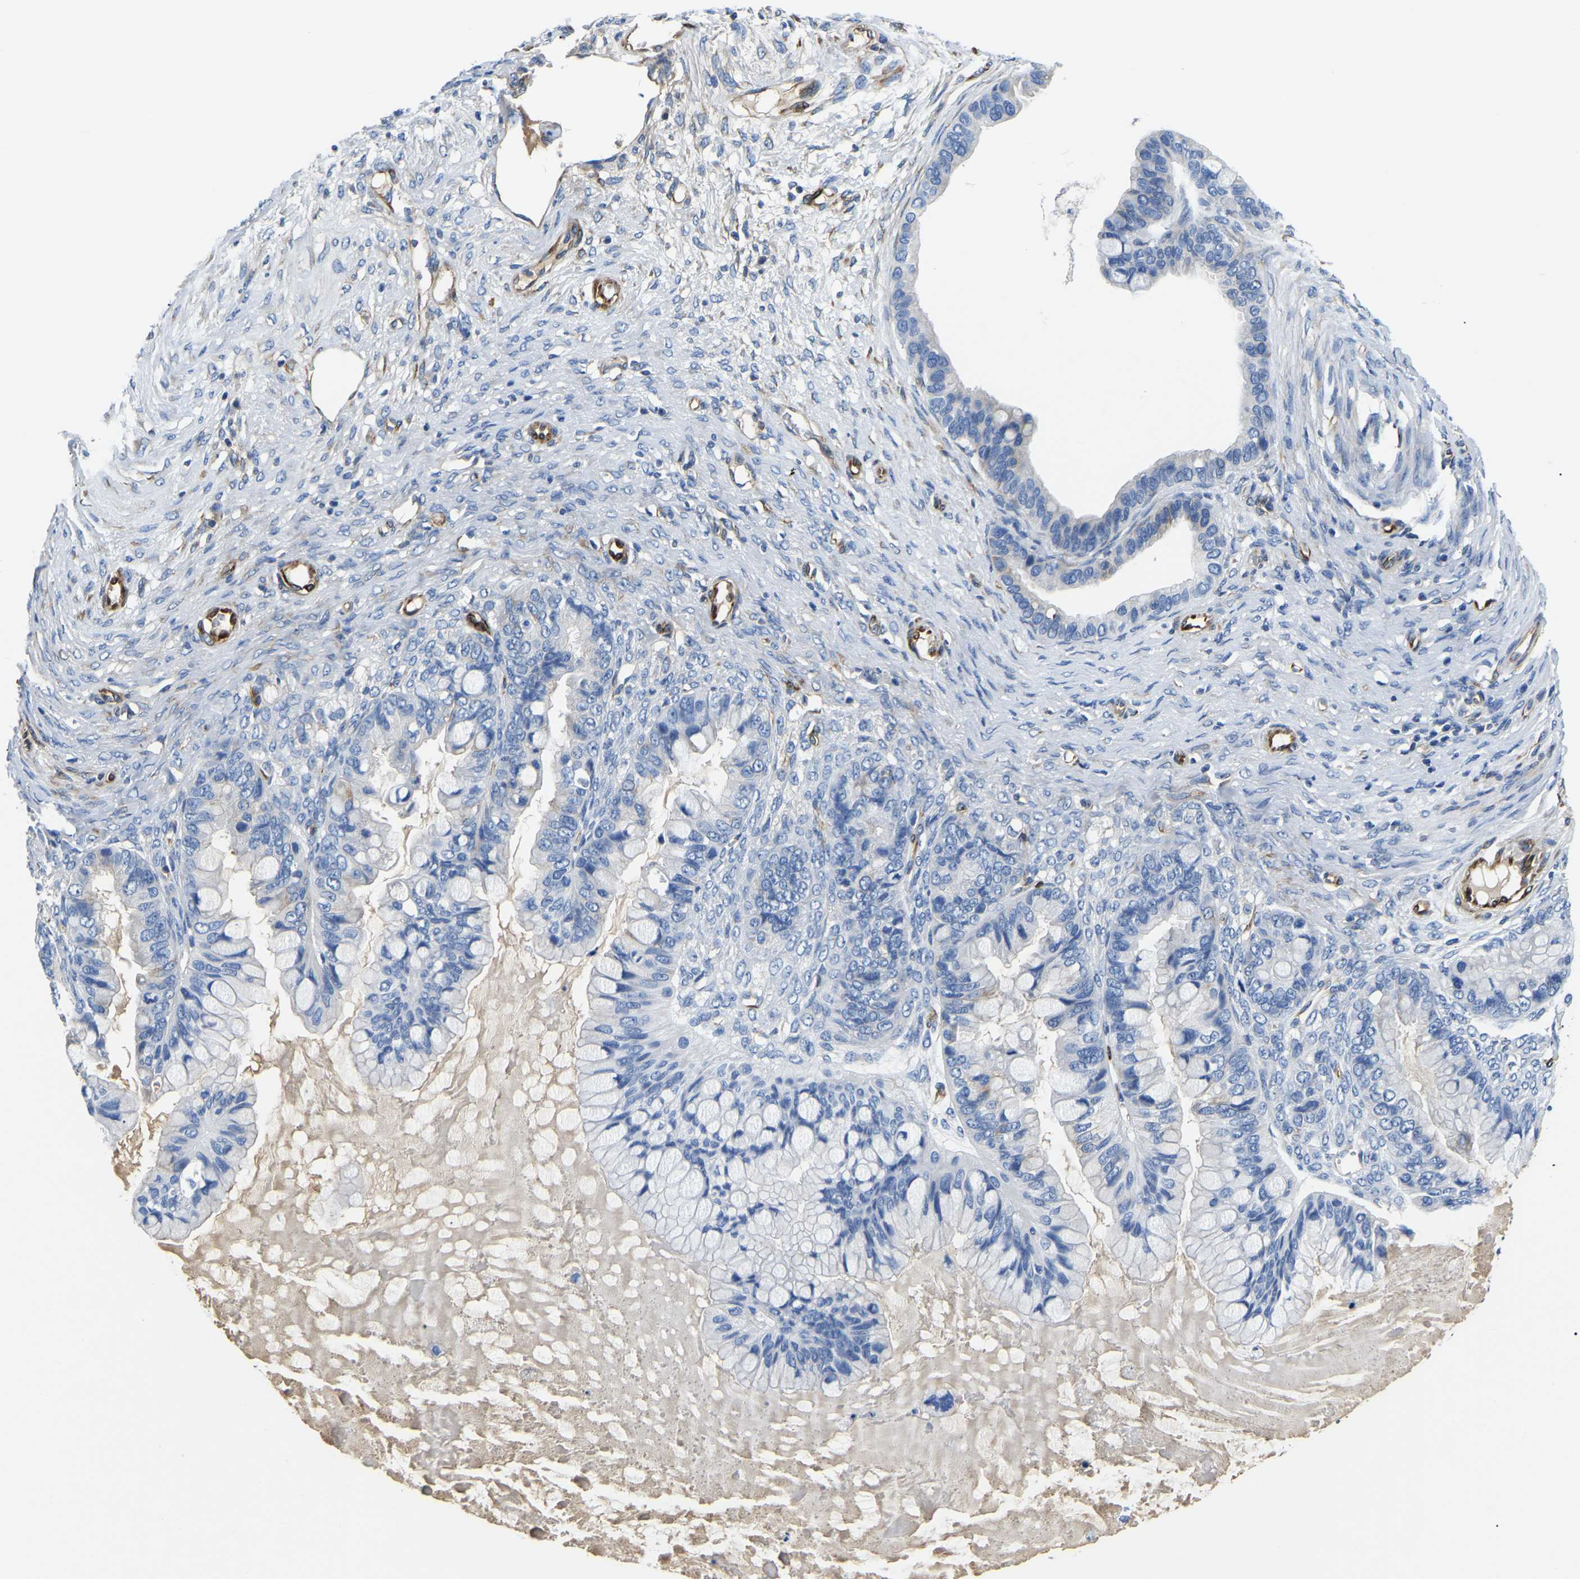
{"staining": {"intensity": "negative", "quantity": "none", "location": "none"}, "tissue": "ovarian cancer", "cell_type": "Tumor cells", "image_type": "cancer", "snomed": [{"axis": "morphology", "description": "Cystadenocarcinoma, mucinous, NOS"}, {"axis": "topography", "description": "Ovary"}], "caption": "Immunohistochemistry photomicrograph of neoplastic tissue: human ovarian cancer (mucinous cystadenocarcinoma) stained with DAB shows no significant protein expression in tumor cells.", "gene": "DUSP8", "patient": {"sex": "female", "age": 80}}